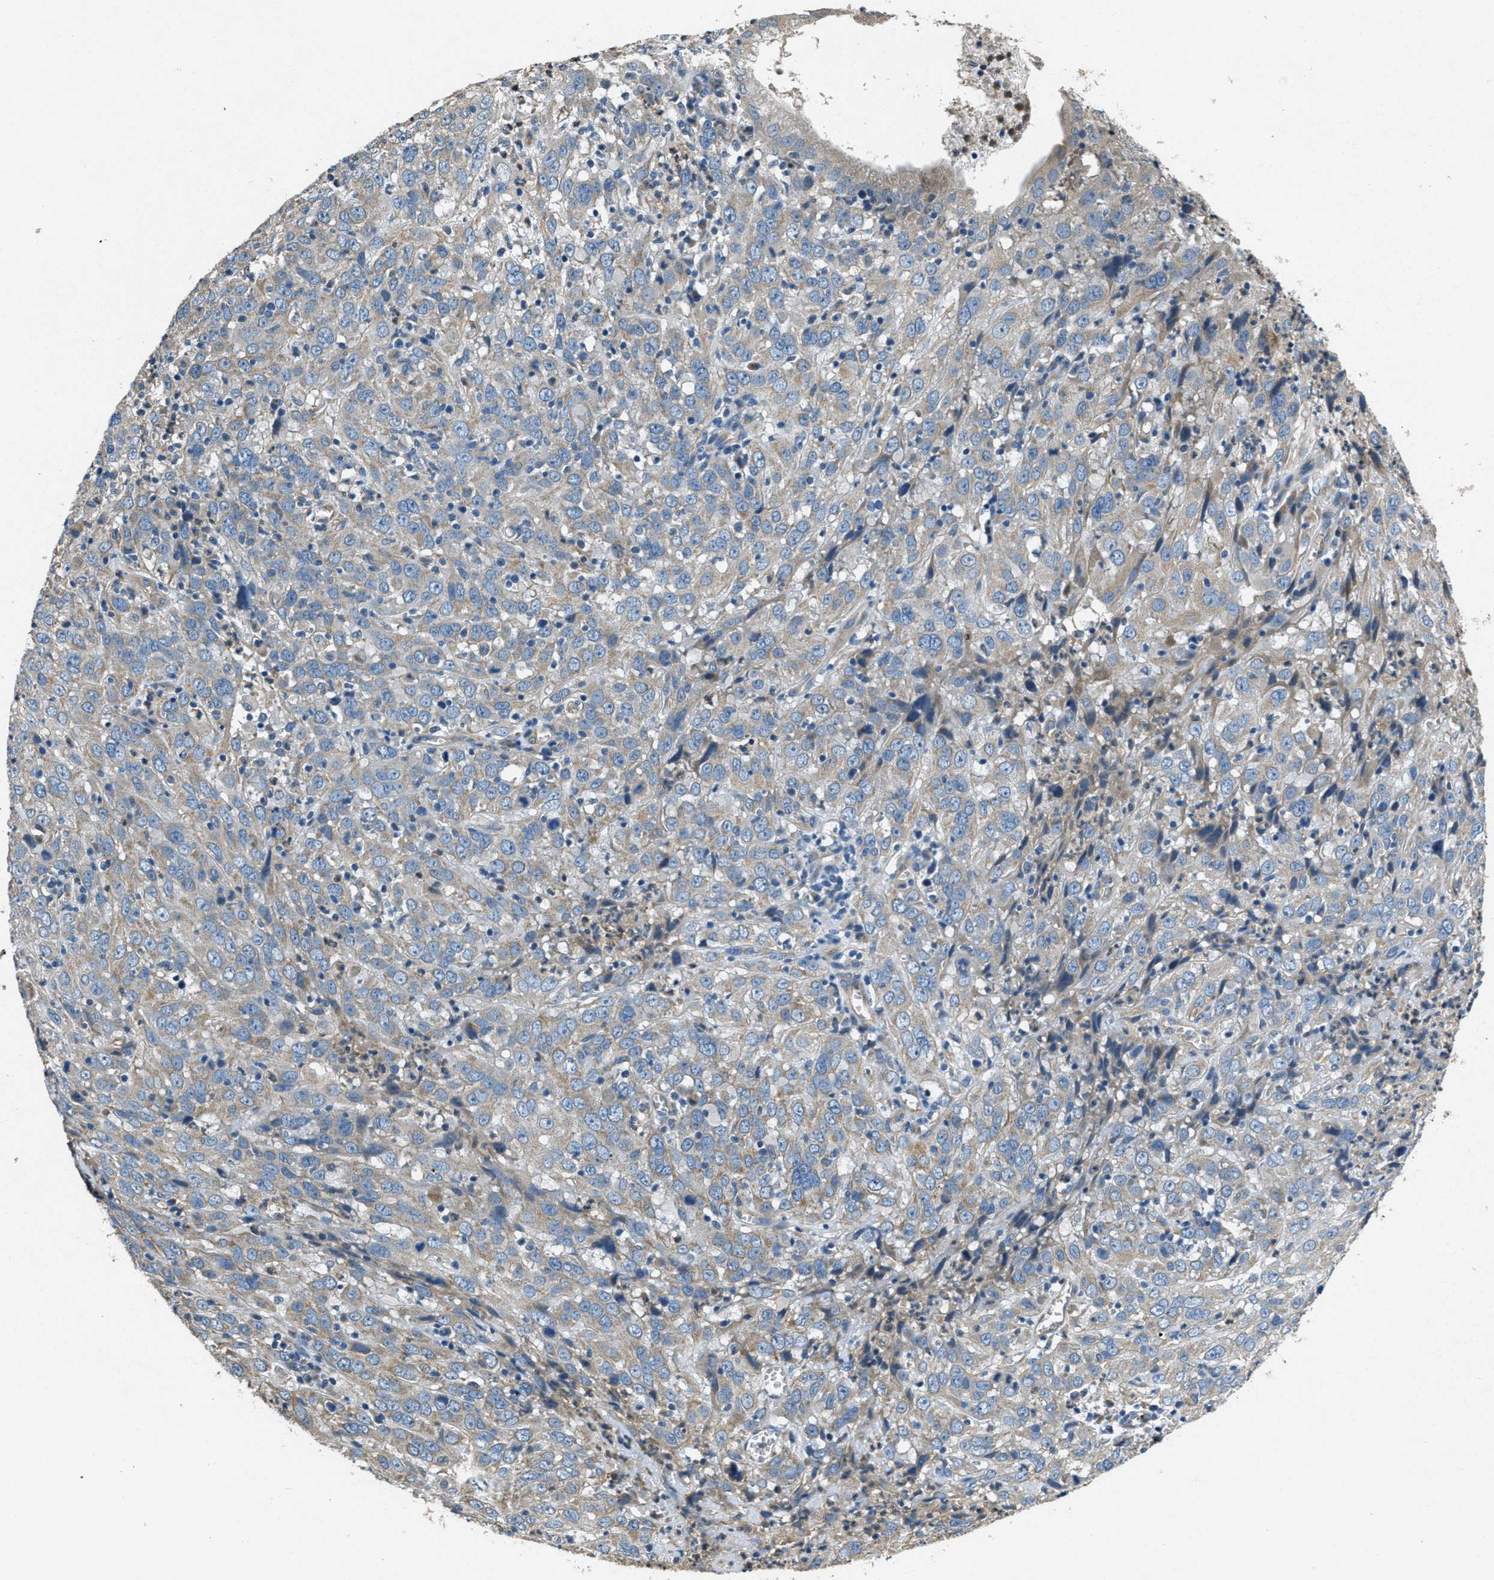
{"staining": {"intensity": "weak", "quantity": "25%-75%", "location": "cytoplasmic/membranous"}, "tissue": "cervical cancer", "cell_type": "Tumor cells", "image_type": "cancer", "snomed": [{"axis": "morphology", "description": "Squamous cell carcinoma, NOS"}, {"axis": "topography", "description": "Cervix"}], "caption": "Cervical cancer (squamous cell carcinoma) tissue exhibits weak cytoplasmic/membranous staining in about 25%-75% of tumor cells, visualized by immunohistochemistry. The staining is performed using DAB brown chromogen to label protein expression. The nuclei are counter-stained blue using hematoxylin.", "gene": "TOMM70", "patient": {"sex": "female", "age": 32}}